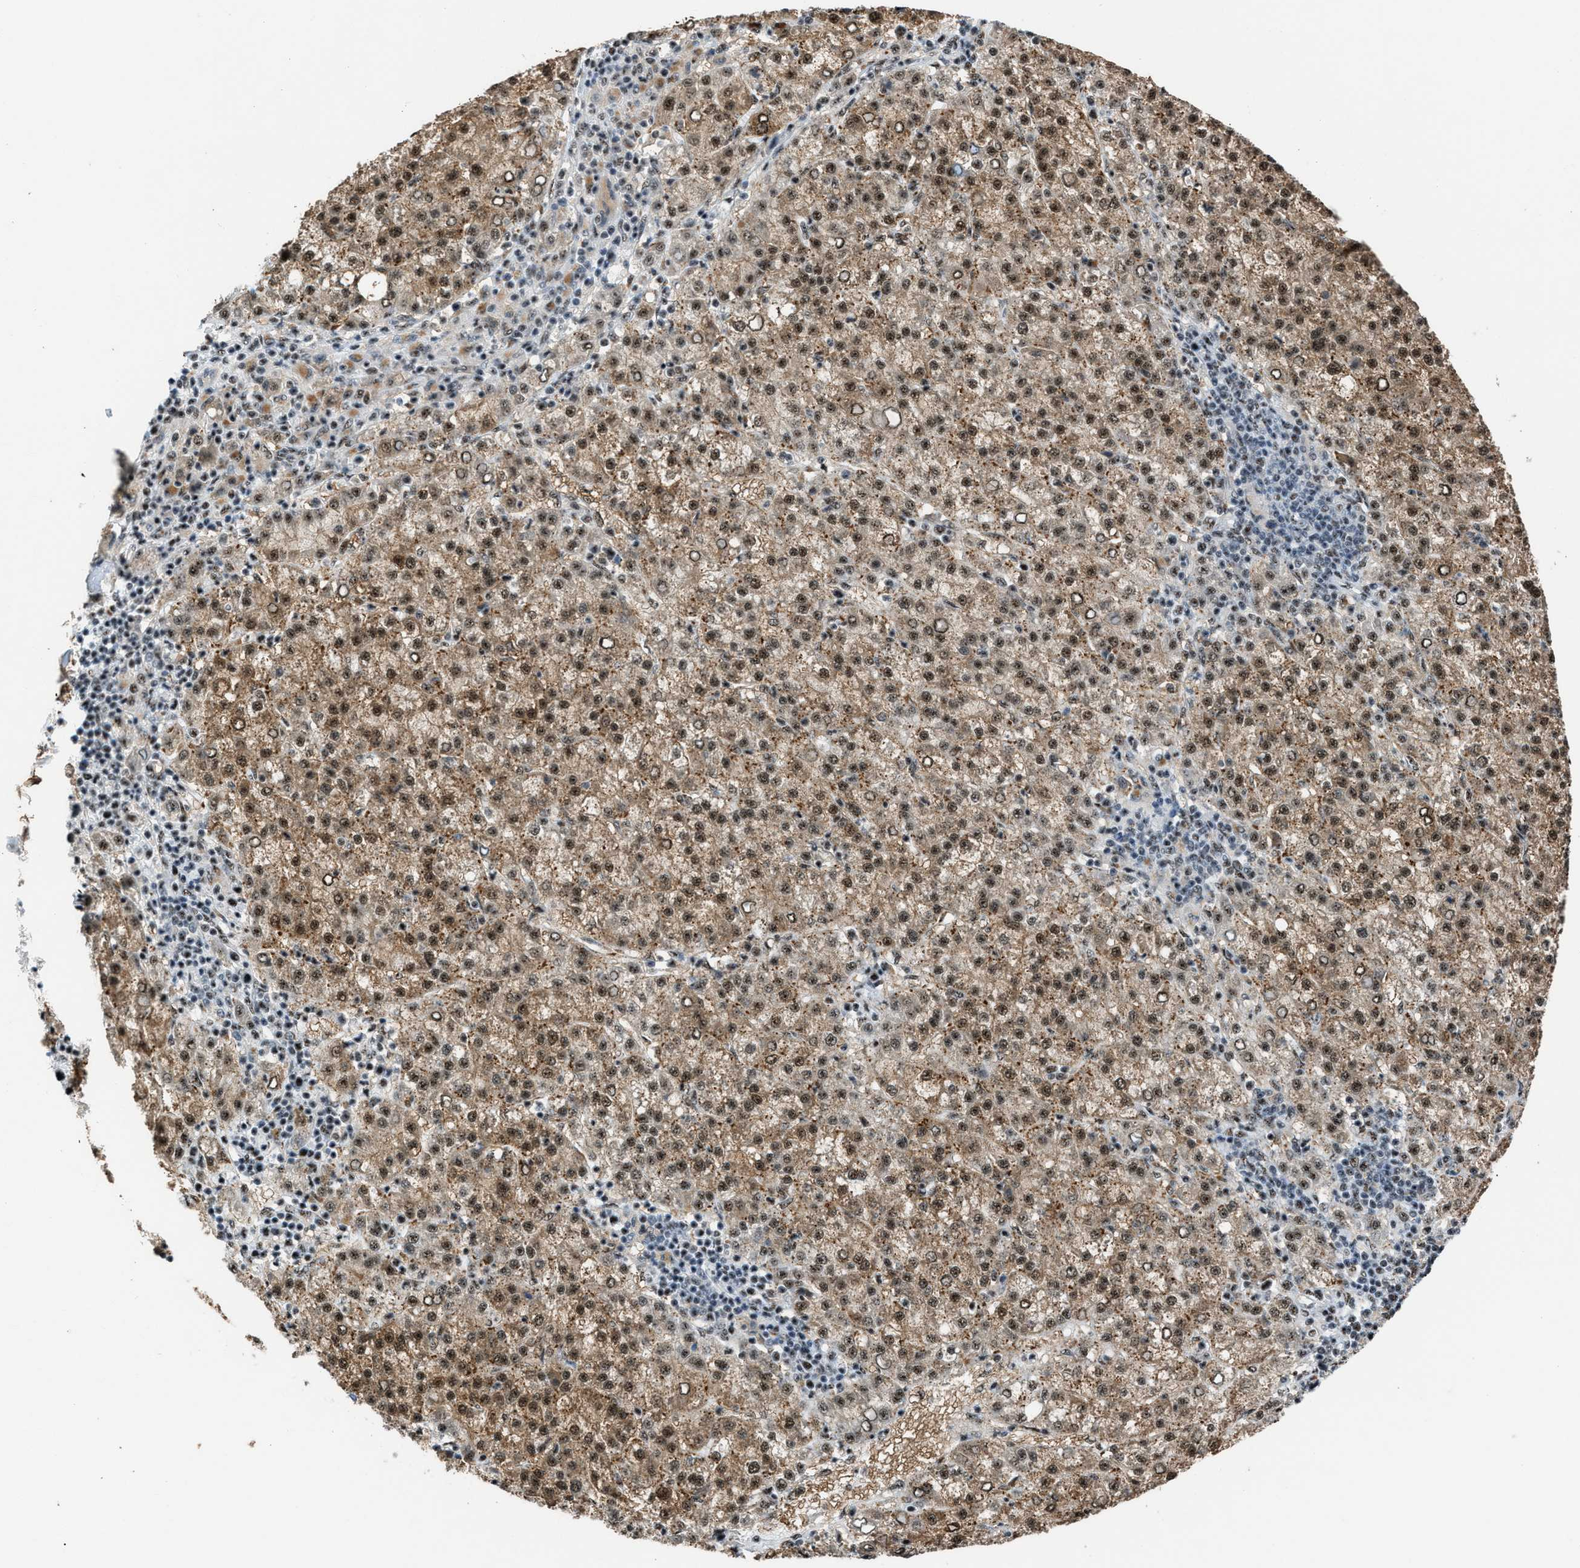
{"staining": {"intensity": "moderate", "quantity": ">75%", "location": "cytoplasmic/membranous,nuclear"}, "tissue": "liver cancer", "cell_type": "Tumor cells", "image_type": "cancer", "snomed": [{"axis": "morphology", "description": "Carcinoma, Hepatocellular, NOS"}, {"axis": "topography", "description": "Liver"}], "caption": "IHC image of human liver cancer (hepatocellular carcinoma) stained for a protein (brown), which displays medium levels of moderate cytoplasmic/membranous and nuclear positivity in about >75% of tumor cells.", "gene": "CENPP", "patient": {"sex": "female", "age": 58}}